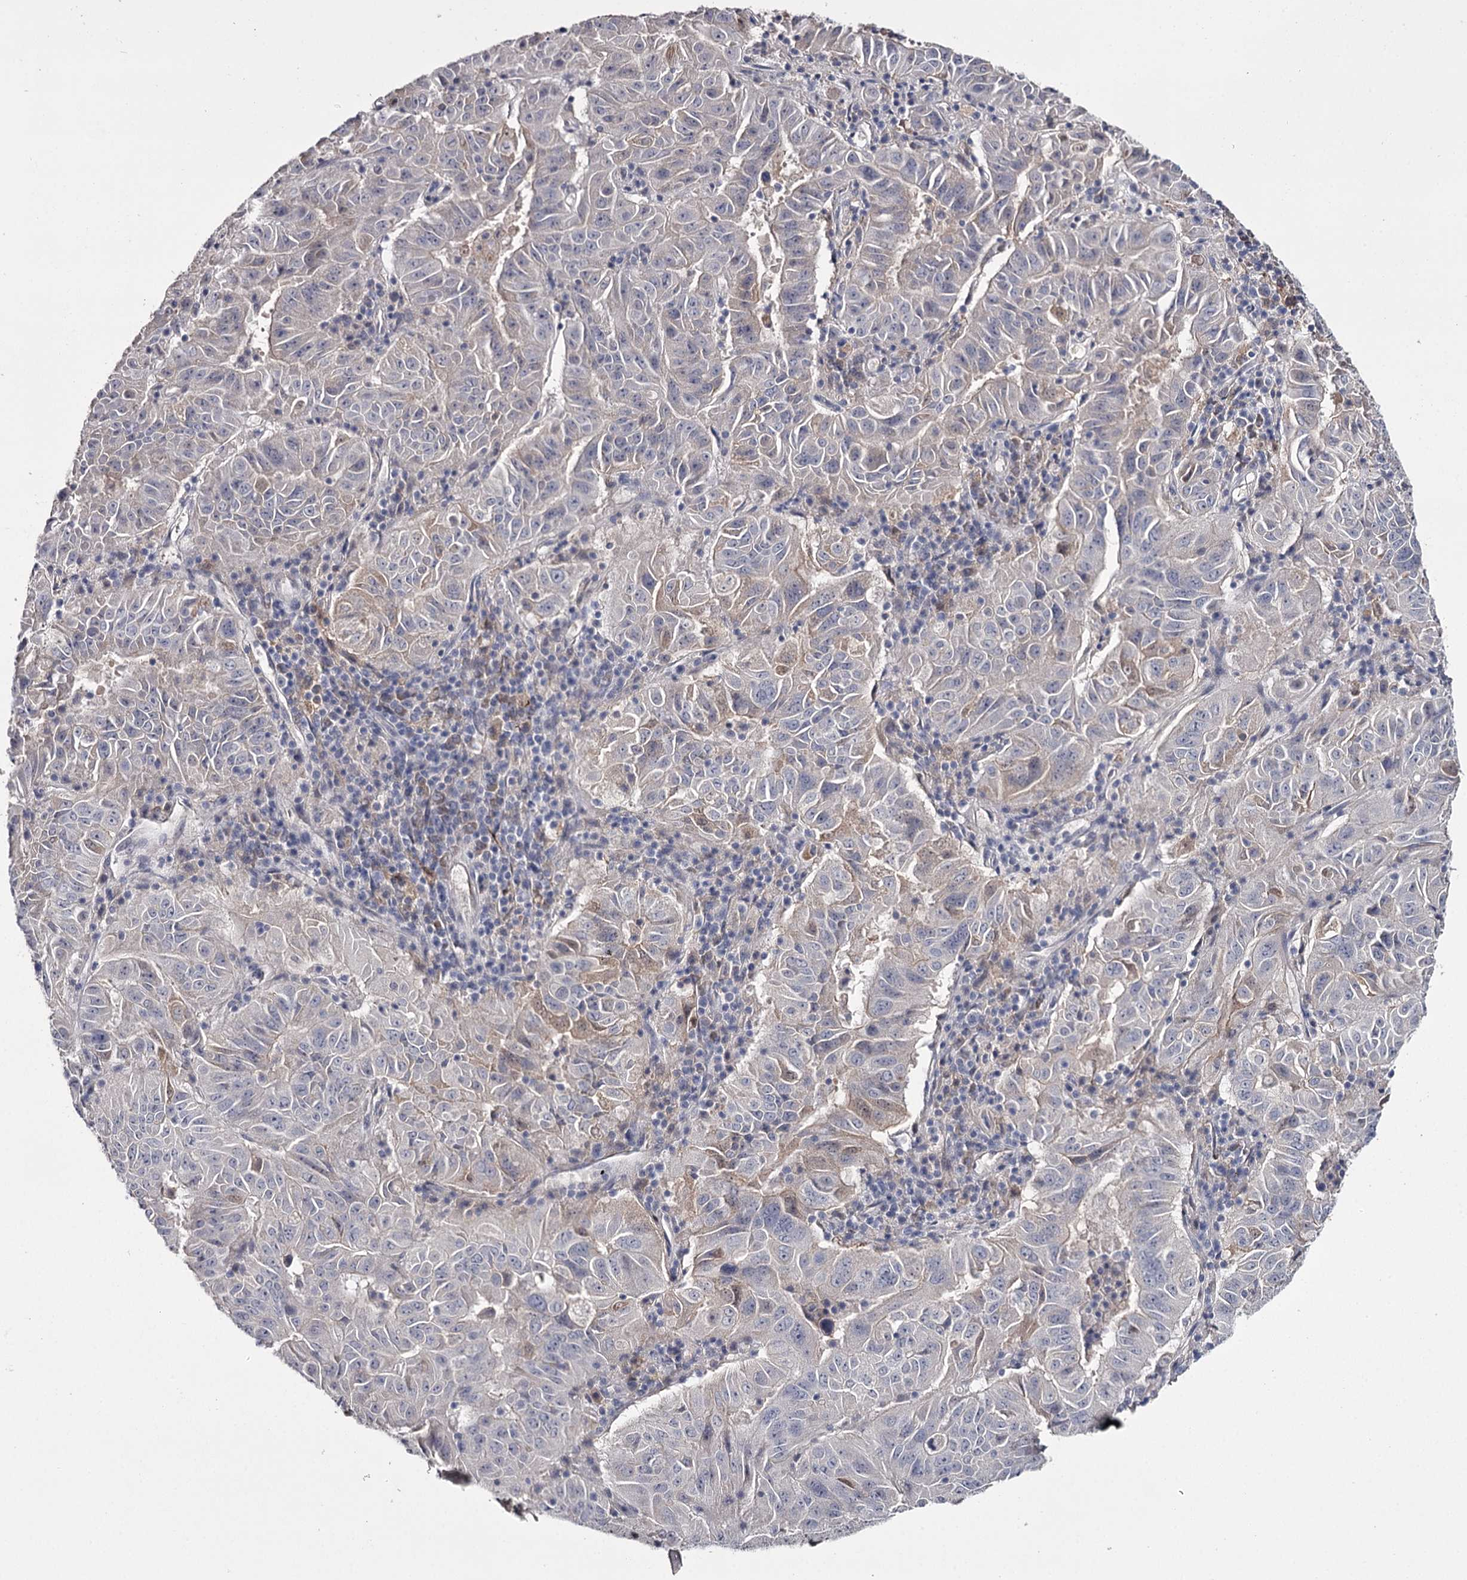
{"staining": {"intensity": "weak", "quantity": "<25%", "location": "cytoplasmic/membranous"}, "tissue": "pancreatic cancer", "cell_type": "Tumor cells", "image_type": "cancer", "snomed": [{"axis": "morphology", "description": "Adenocarcinoma, NOS"}, {"axis": "topography", "description": "Pancreas"}], "caption": "Image shows no protein positivity in tumor cells of pancreatic cancer tissue. Brightfield microscopy of immunohistochemistry stained with DAB (brown) and hematoxylin (blue), captured at high magnification.", "gene": "FDXACB1", "patient": {"sex": "male", "age": 63}}